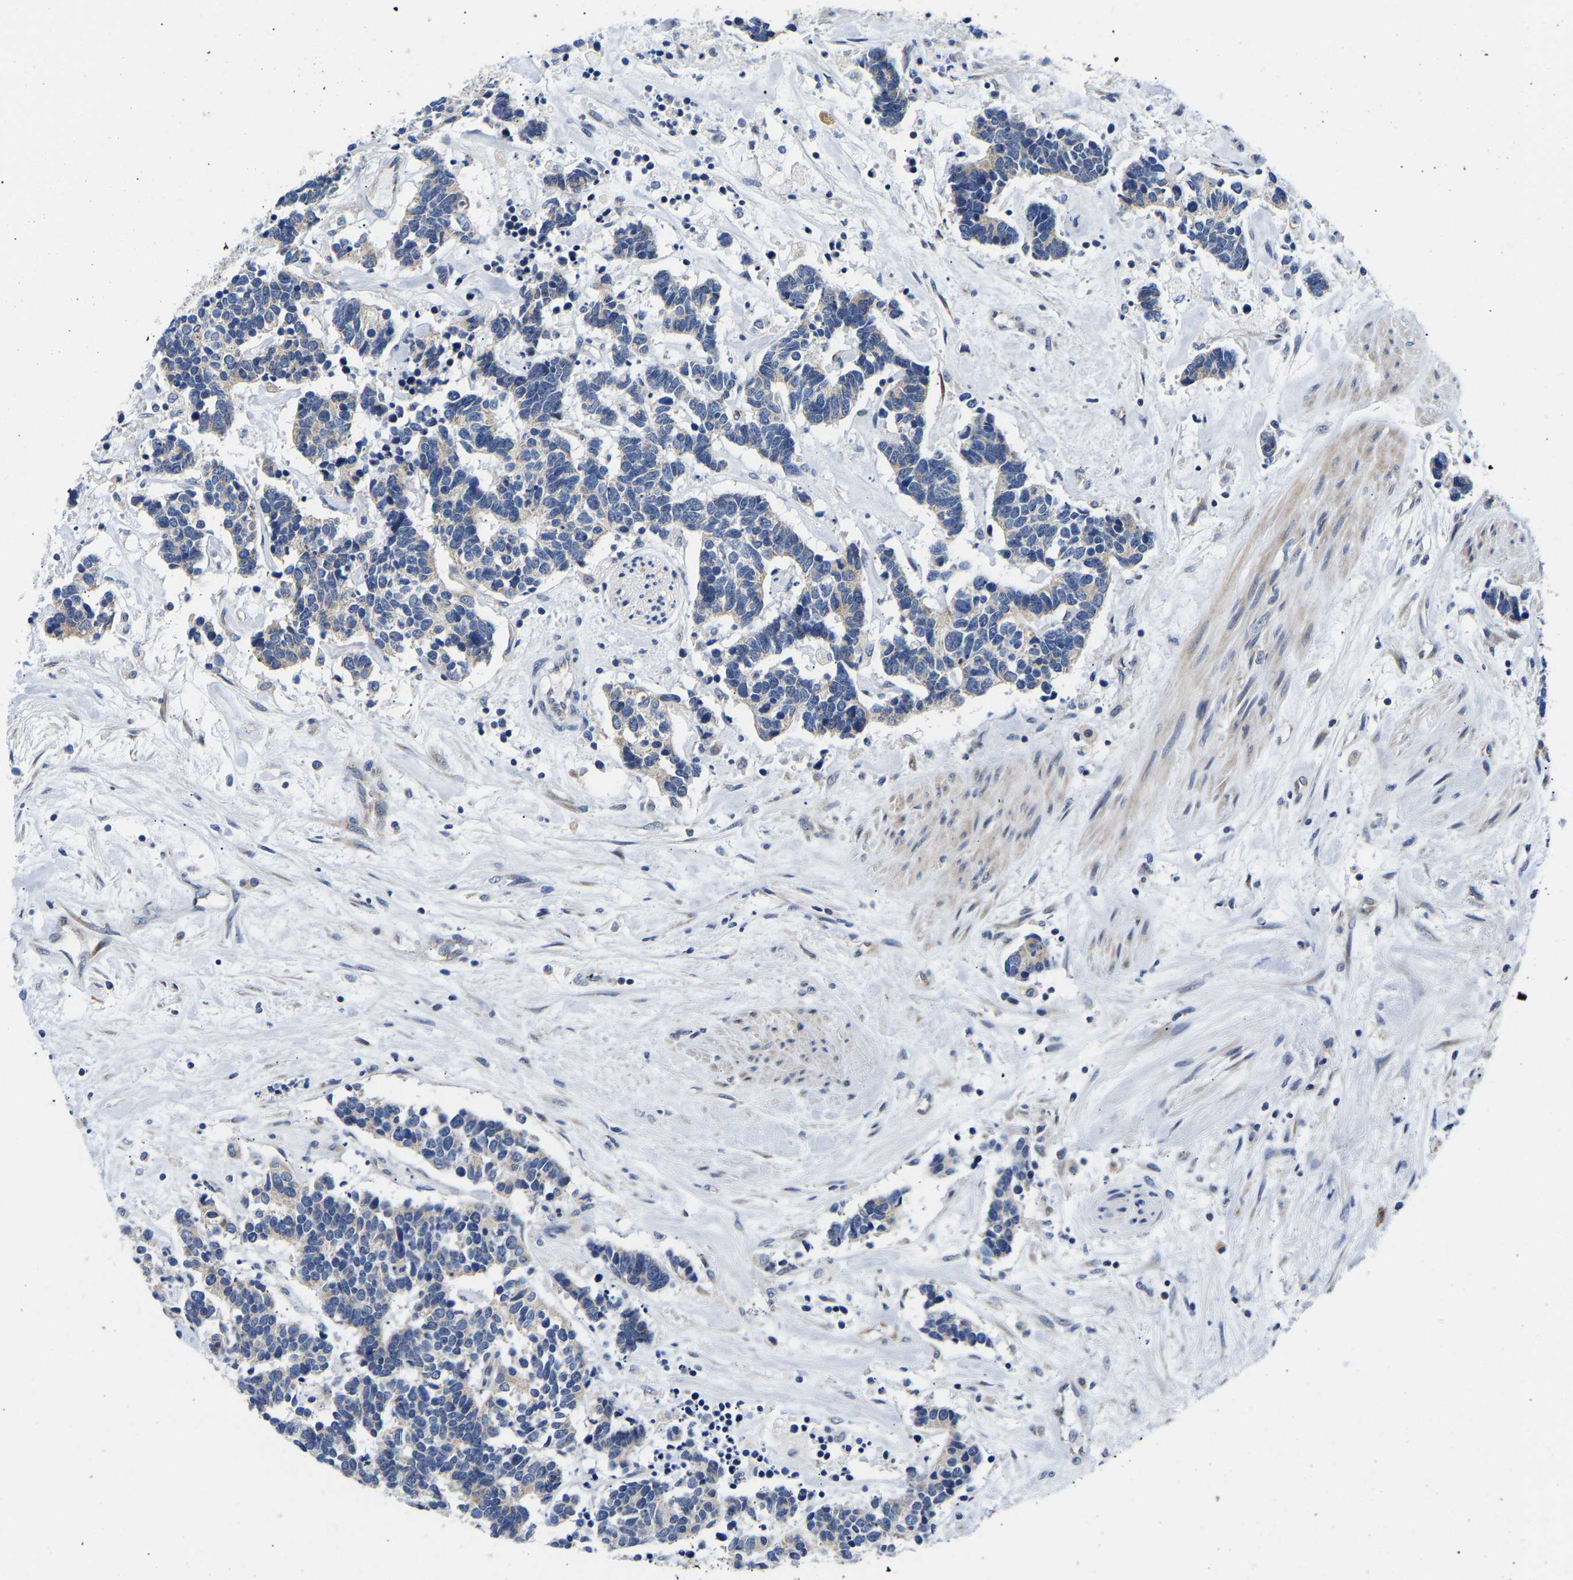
{"staining": {"intensity": "negative", "quantity": "none", "location": "none"}, "tissue": "carcinoid", "cell_type": "Tumor cells", "image_type": "cancer", "snomed": [{"axis": "morphology", "description": "Carcinoma, NOS"}, {"axis": "morphology", "description": "Carcinoid, malignant, NOS"}, {"axis": "topography", "description": "Urinary bladder"}], "caption": "Immunohistochemistry (IHC) micrograph of human carcinoma stained for a protein (brown), which exhibits no expression in tumor cells. (Stains: DAB (3,3'-diaminobenzidine) IHC with hematoxylin counter stain, Microscopy: brightfield microscopy at high magnification).", "gene": "RINT1", "patient": {"sex": "male", "age": 57}}